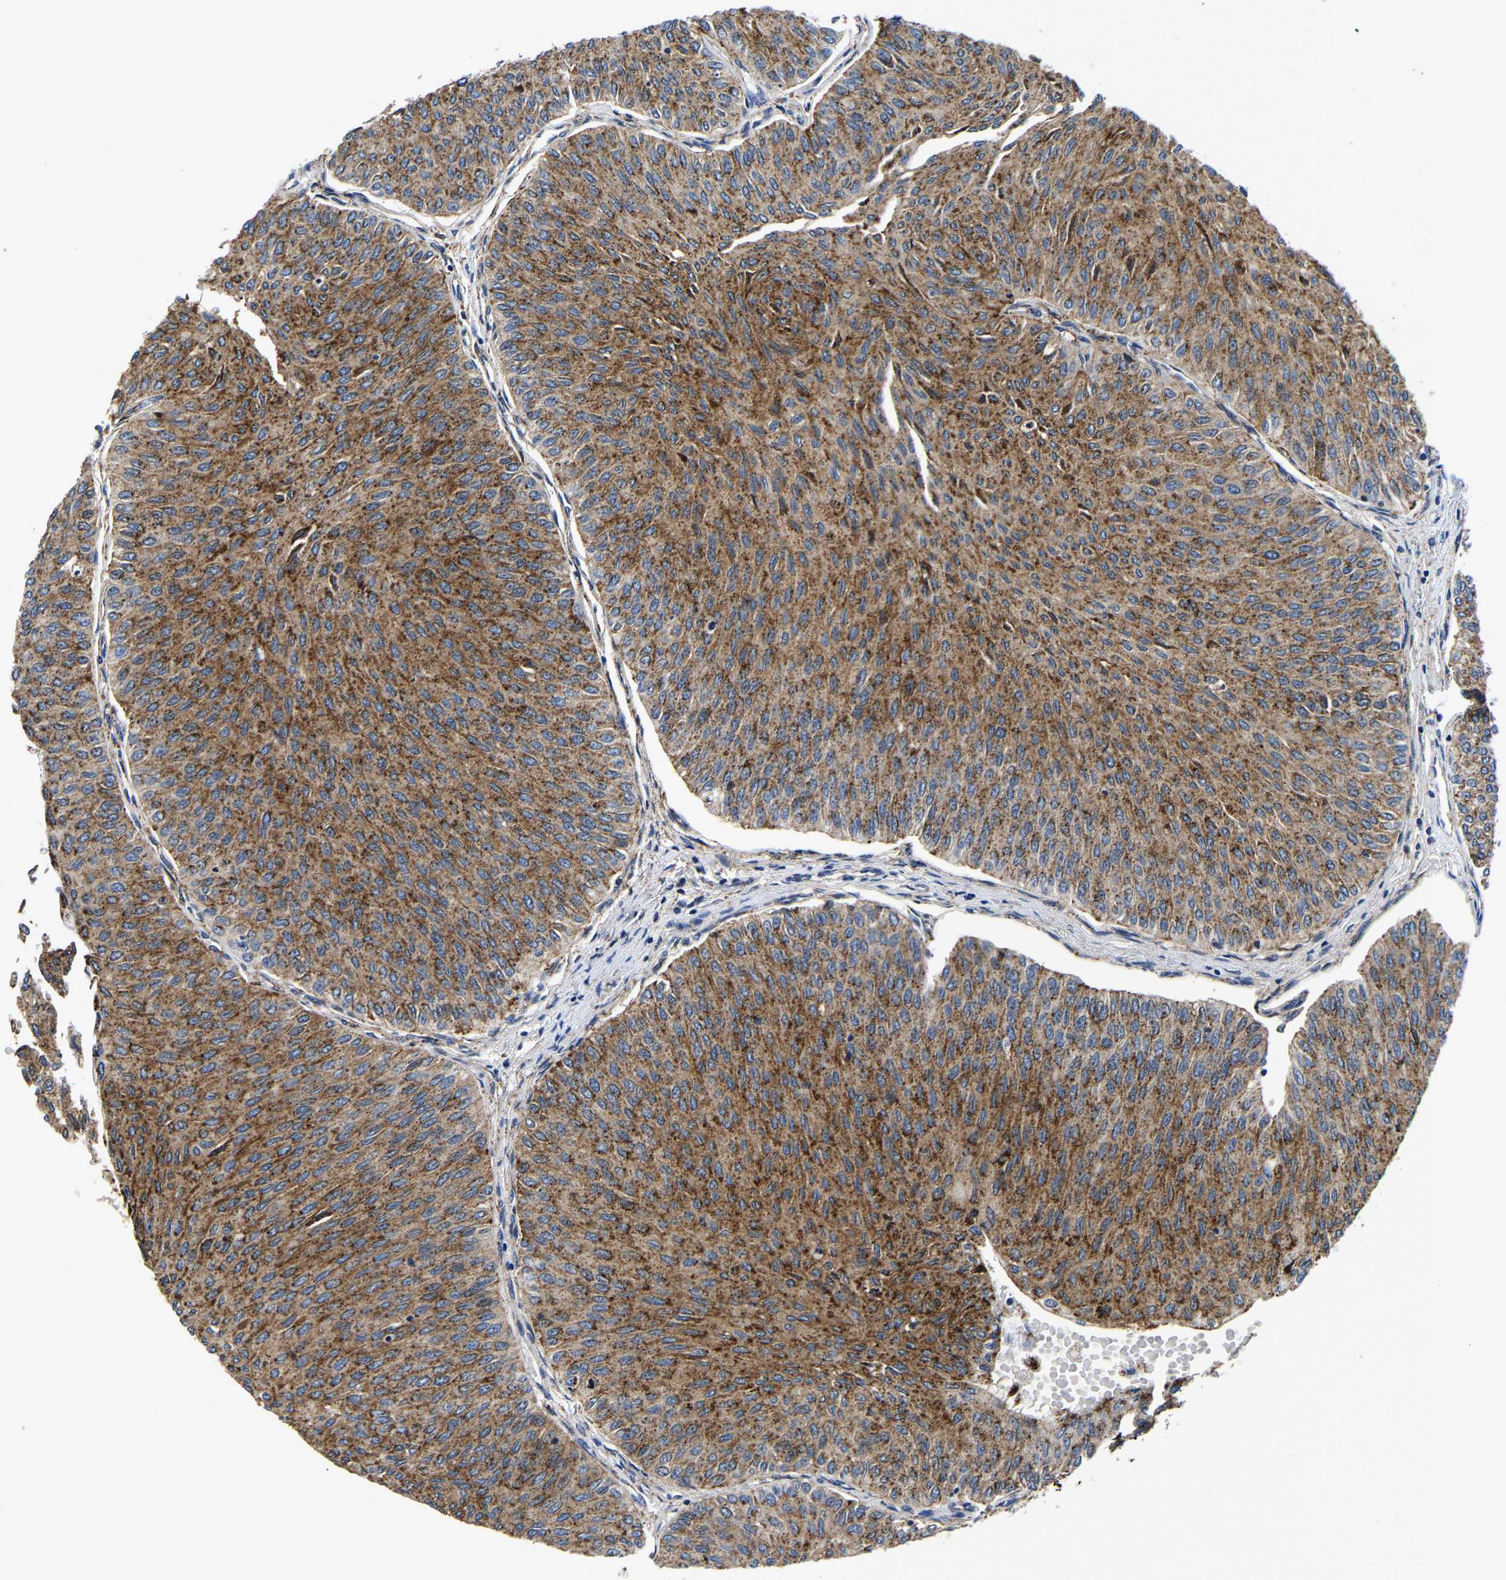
{"staining": {"intensity": "strong", "quantity": ">75%", "location": "cytoplasmic/membranous"}, "tissue": "urothelial cancer", "cell_type": "Tumor cells", "image_type": "cancer", "snomed": [{"axis": "morphology", "description": "Urothelial carcinoma, Low grade"}, {"axis": "topography", "description": "Urinary bladder"}], "caption": "Tumor cells exhibit high levels of strong cytoplasmic/membranous positivity in about >75% of cells in urothelial cancer. (Brightfield microscopy of DAB IHC at high magnification).", "gene": "GRN", "patient": {"sex": "male", "age": 78}}